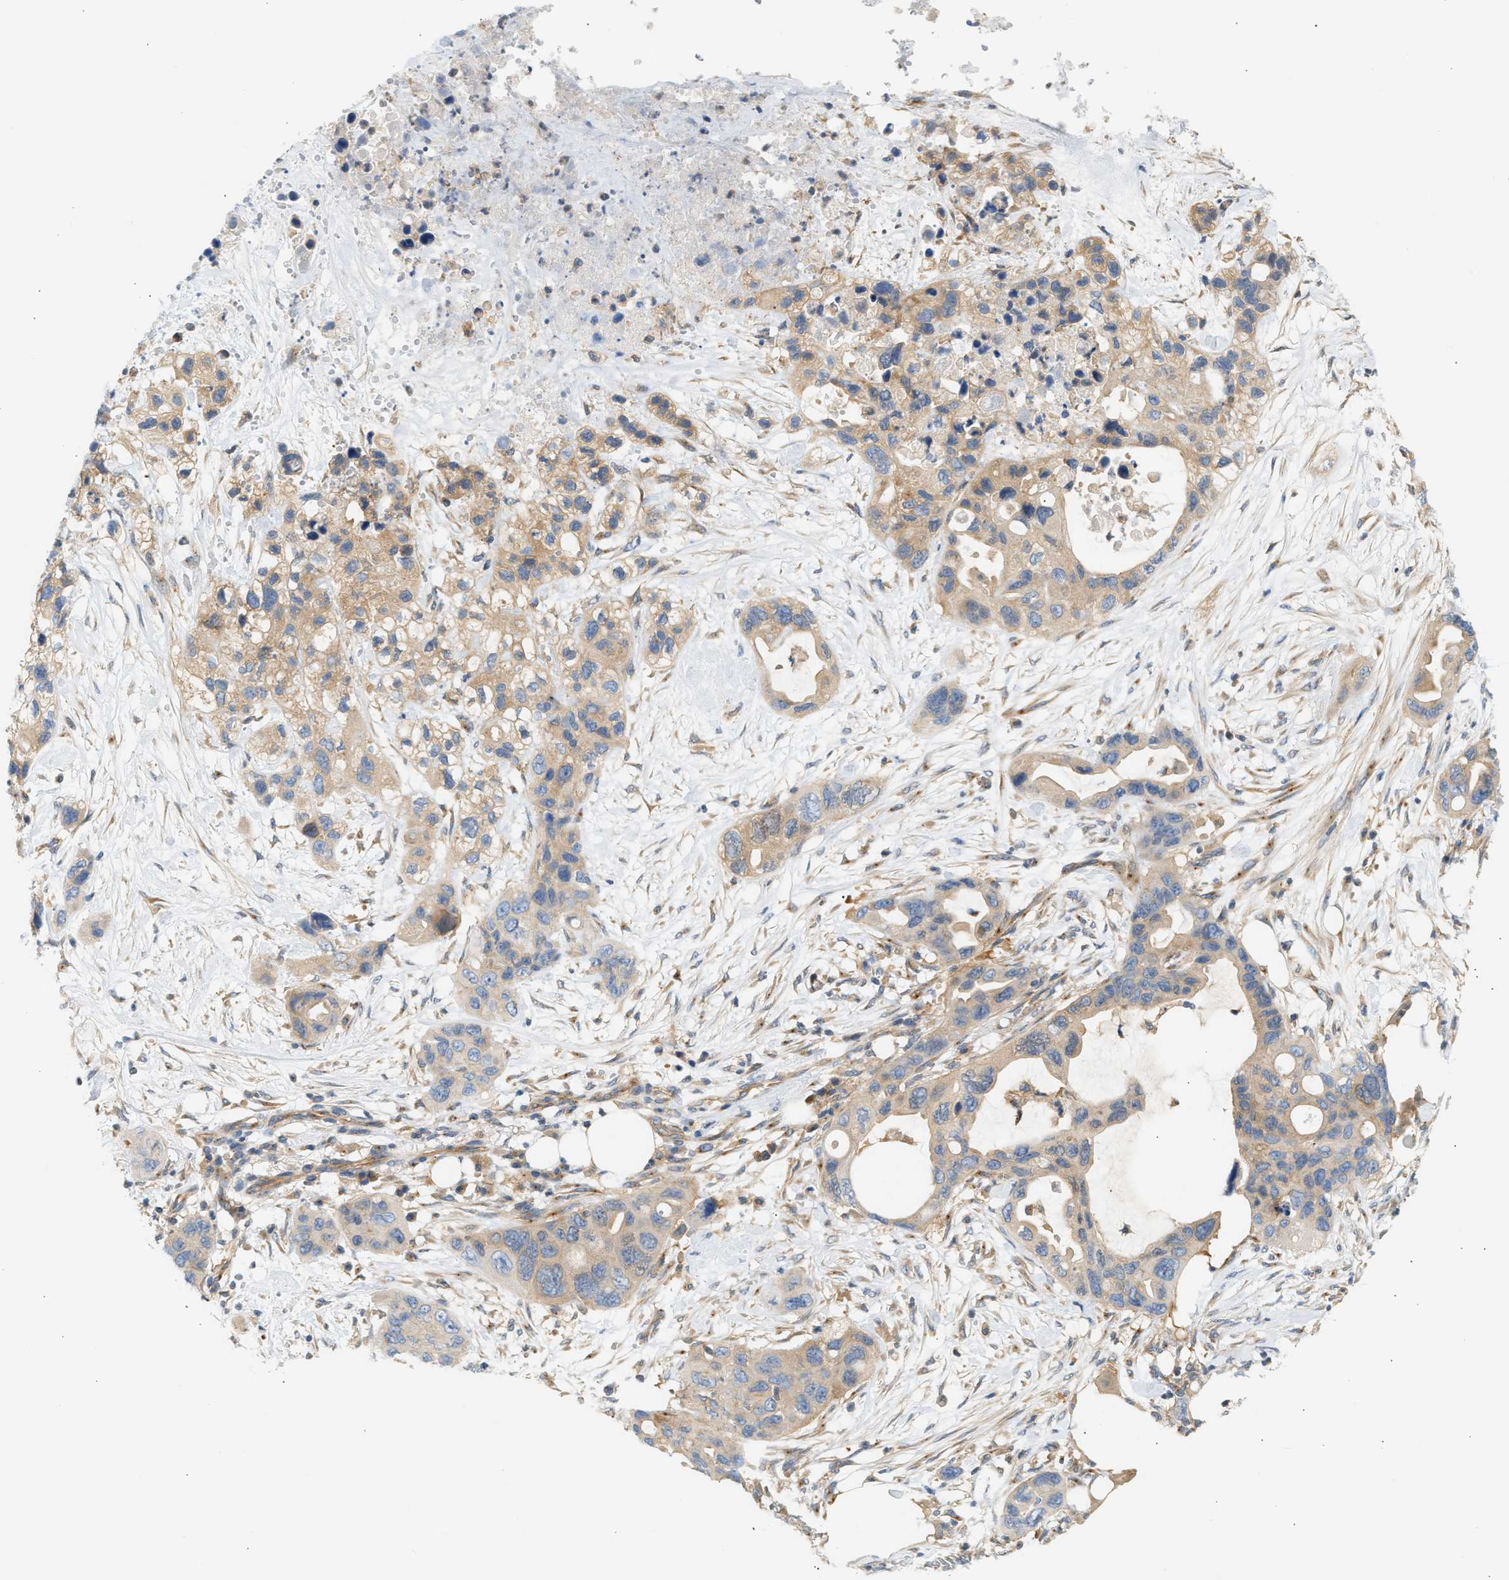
{"staining": {"intensity": "weak", "quantity": ">75%", "location": "cytoplasmic/membranous"}, "tissue": "pancreatic cancer", "cell_type": "Tumor cells", "image_type": "cancer", "snomed": [{"axis": "morphology", "description": "Adenocarcinoma, NOS"}, {"axis": "topography", "description": "Pancreas"}], "caption": "Weak cytoplasmic/membranous protein expression is seen in about >75% of tumor cells in pancreatic cancer. (DAB IHC, brown staining for protein, blue staining for nuclei).", "gene": "PAFAH1B1", "patient": {"sex": "female", "age": 71}}